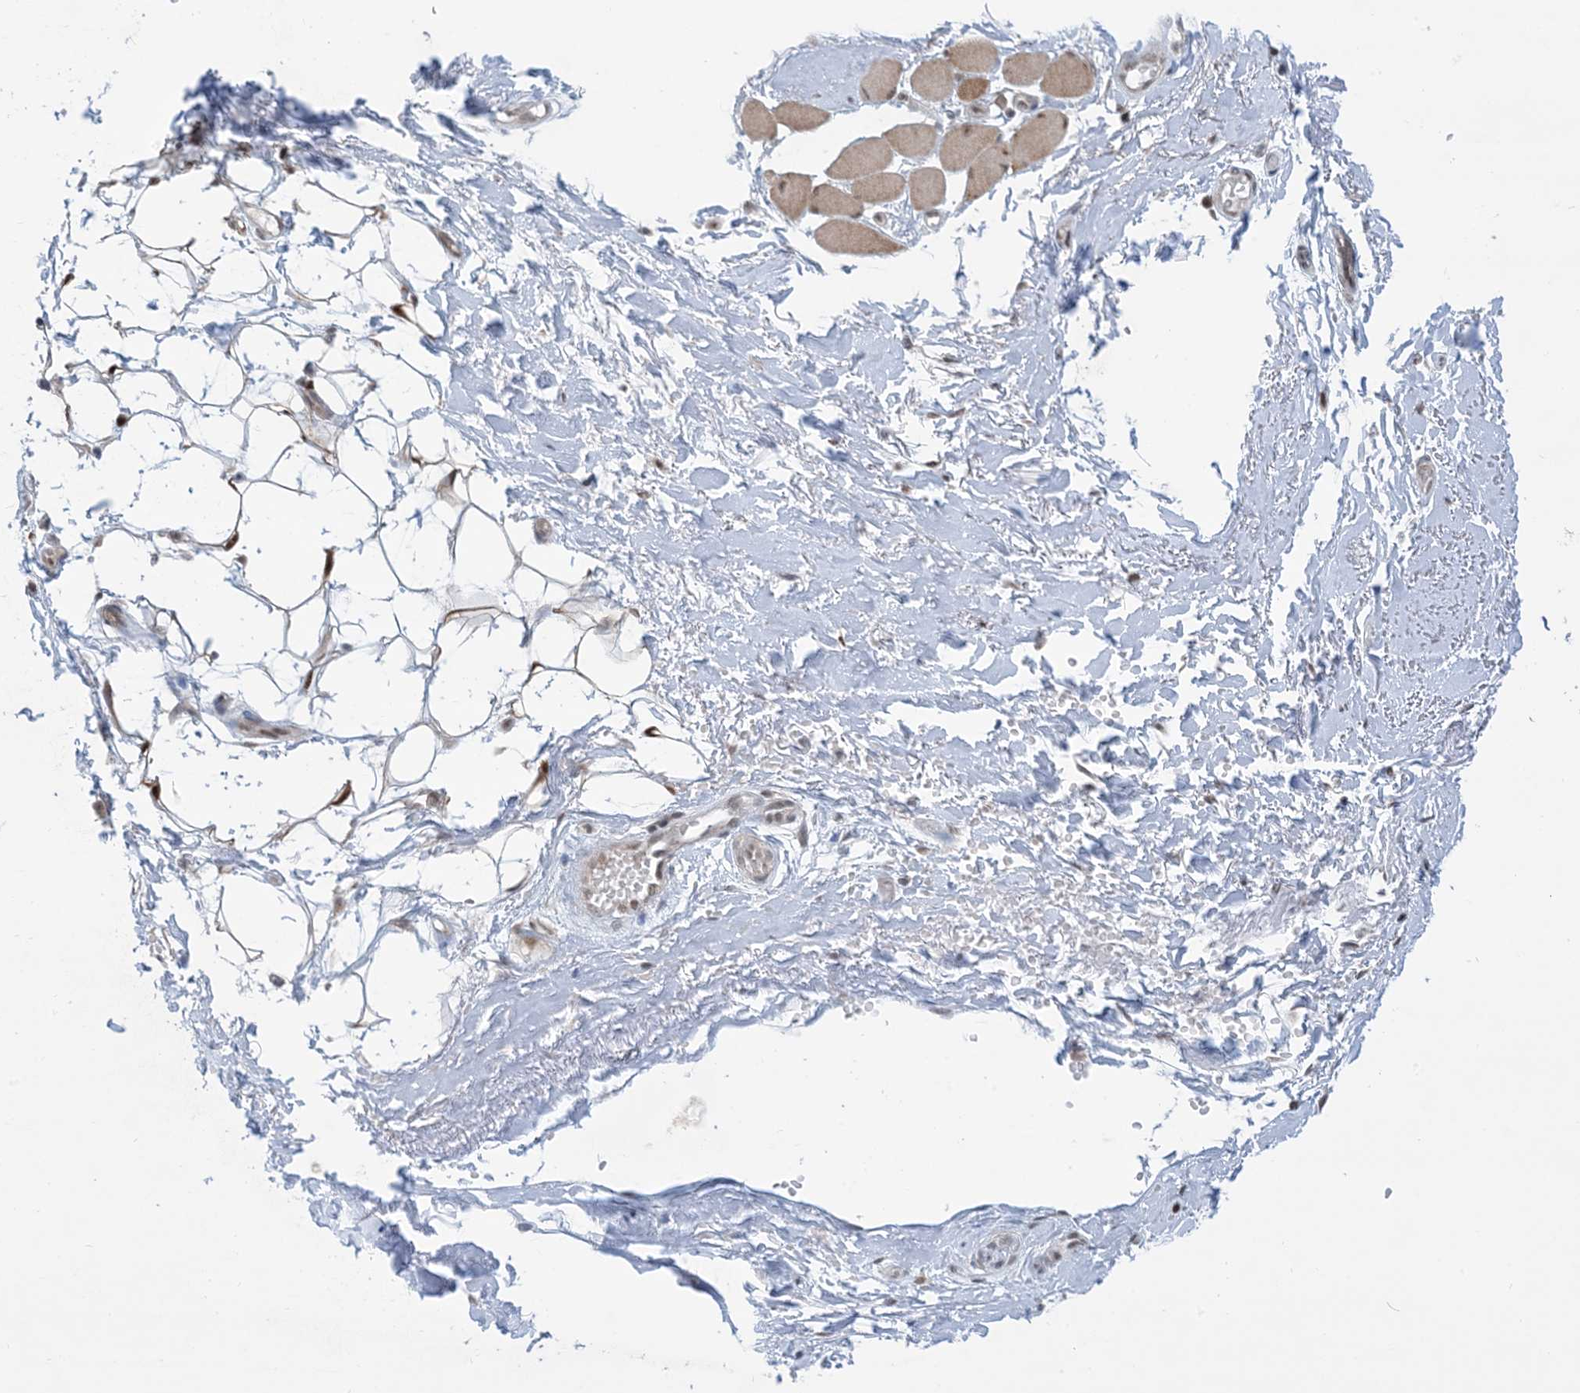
{"staining": {"intensity": "strong", "quantity": ">75%", "location": "nuclear"}, "tissue": "adipose tissue", "cell_type": "Adipocytes", "image_type": "normal", "snomed": [{"axis": "morphology", "description": "Normal tissue, NOS"}, {"axis": "morphology", "description": "Basal cell carcinoma"}, {"axis": "topography", "description": "Skin"}], "caption": "Brown immunohistochemical staining in unremarkable human adipose tissue reveals strong nuclear staining in about >75% of adipocytes. (Stains: DAB in brown, nuclei in blue, Microscopy: brightfield microscopy at high magnification).", "gene": "TFPT", "patient": {"sex": "female", "age": 89}}